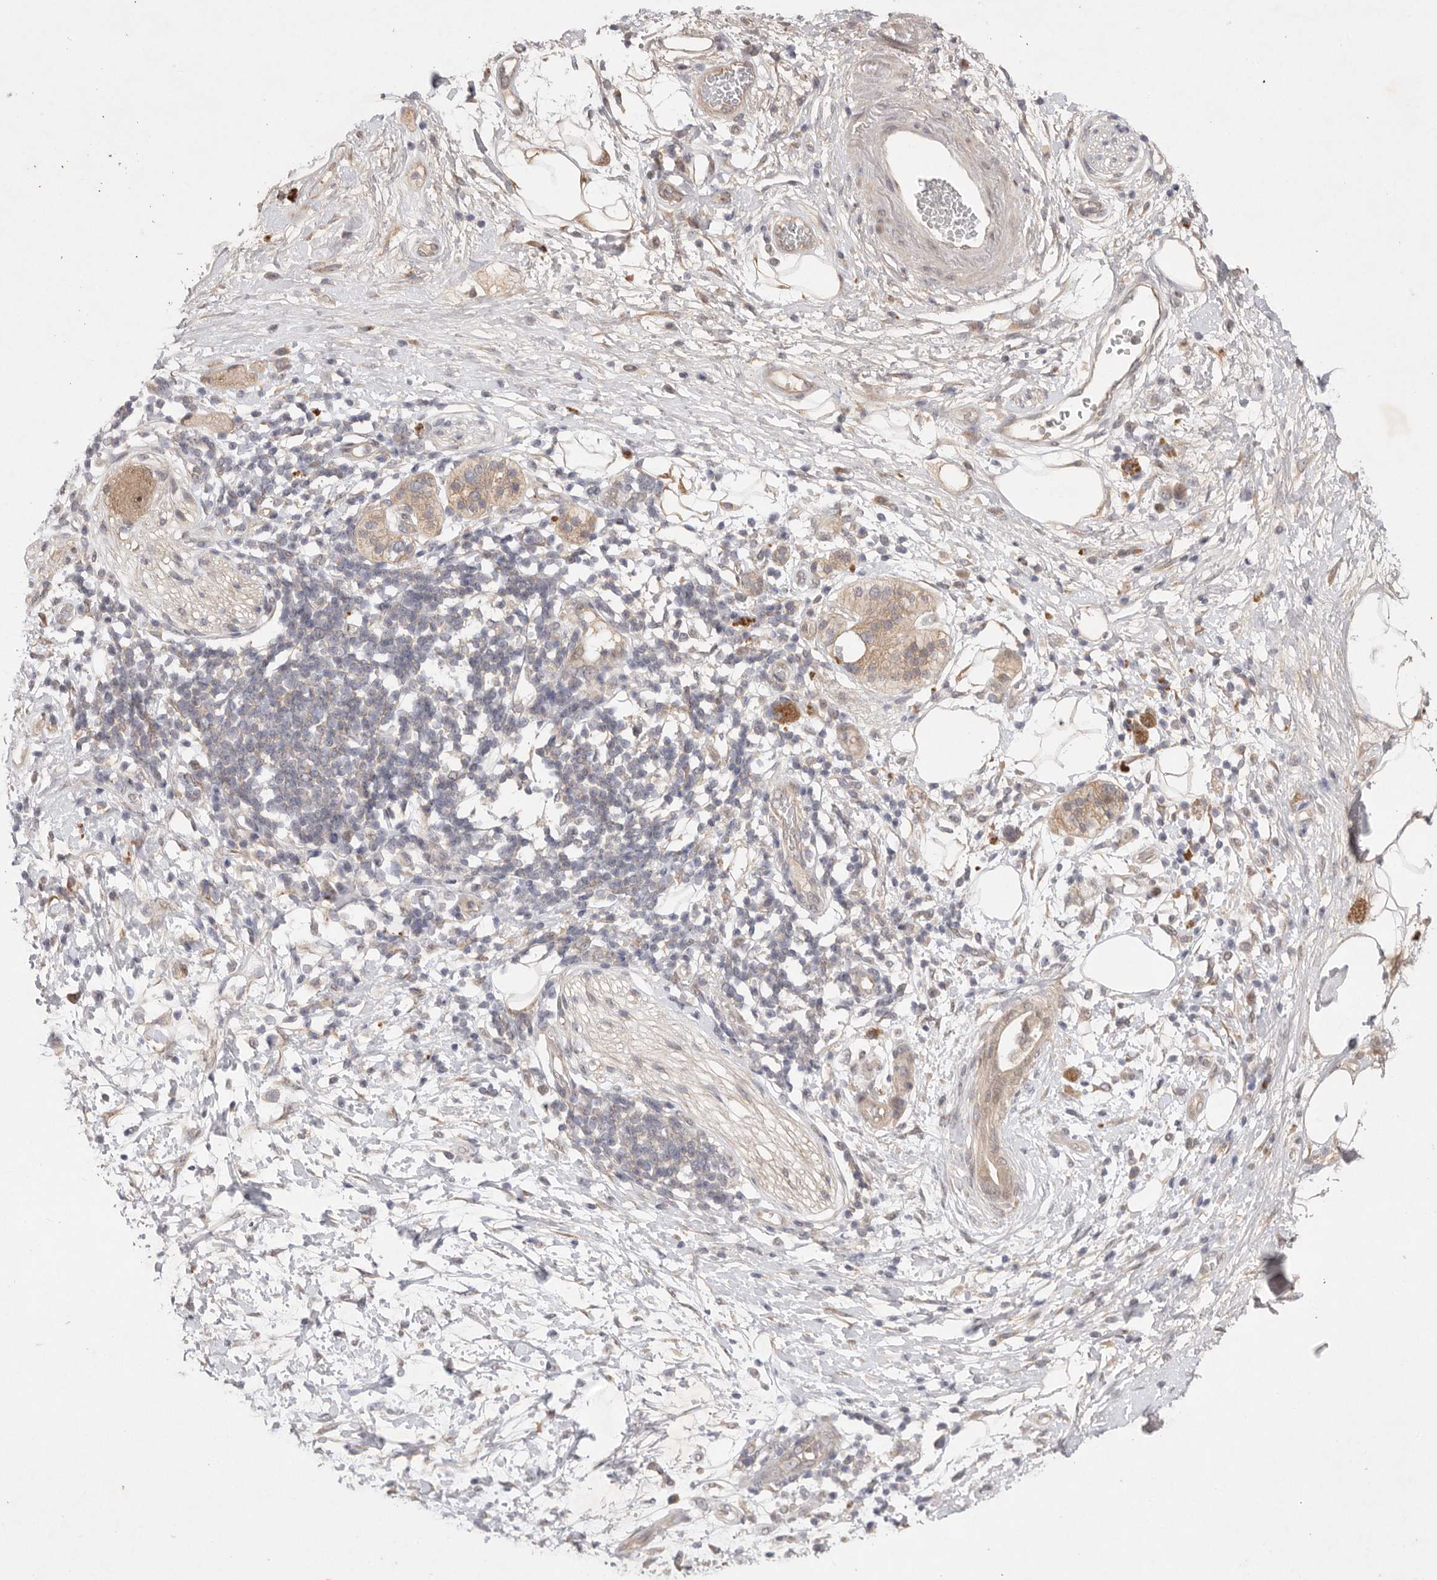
{"staining": {"intensity": "weak", "quantity": ">75%", "location": "cytoplasmic/membranous"}, "tissue": "adipose tissue", "cell_type": "Adipocytes", "image_type": "normal", "snomed": [{"axis": "morphology", "description": "Normal tissue, NOS"}, {"axis": "morphology", "description": "Adenocarcinoma, NOS"}, {"axis": "topography", "description": "Duodenum"}, {"axis": "topography", "description": "Peripheral nerve tissue"}], "caption": "DAB (3,3'-diaminobenzidine) immunohistochemical staining of normal human adipose tissue displays weak cytoplasmic/membranous protein positivity in approximately >75% of adipocytes. Nuclei are stained in blue.", "gene": "PTPDC1", "patient": {"sex": "female", "age": 60}}